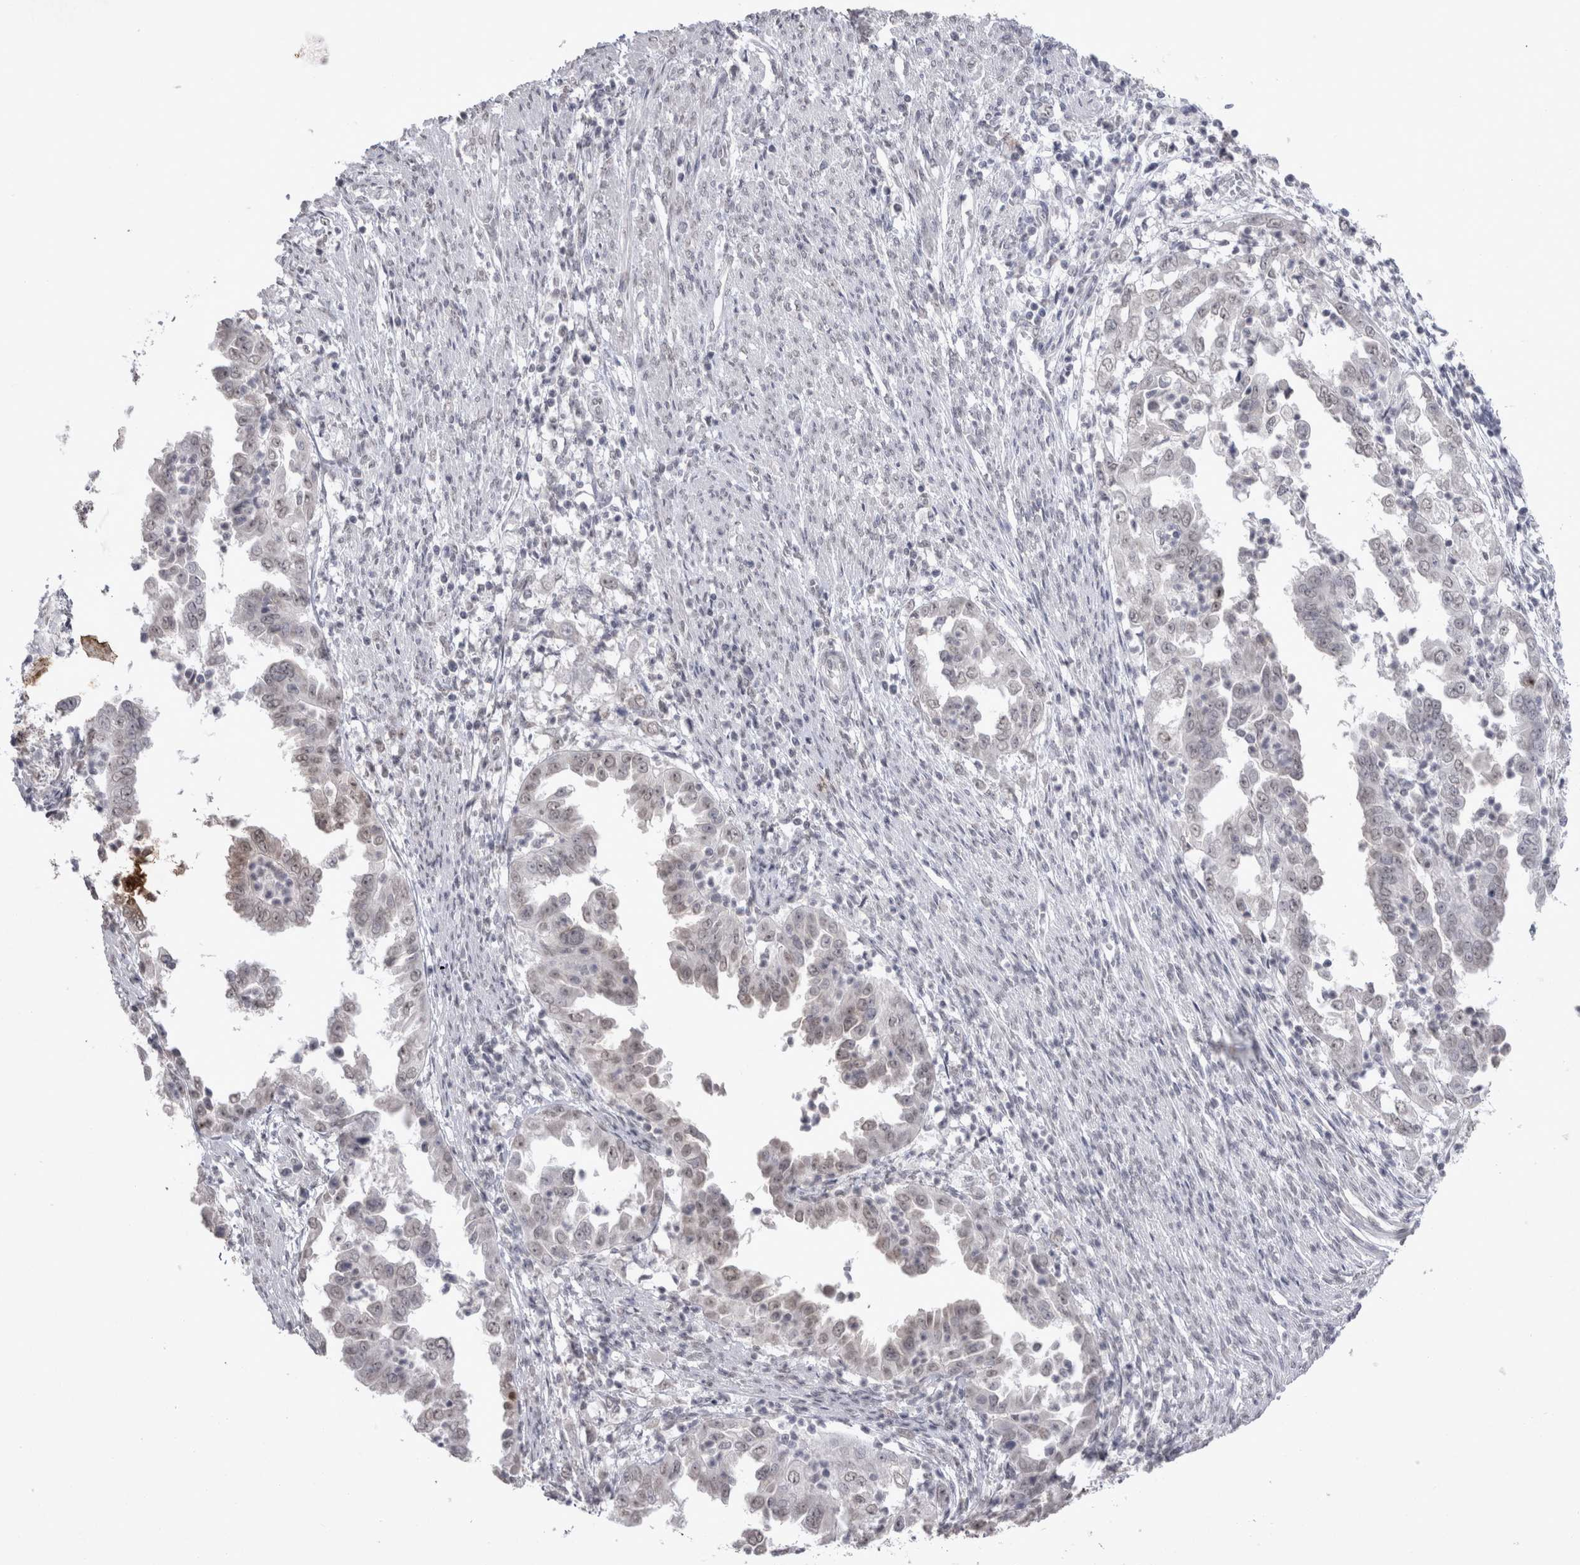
{"staining": {"intensity": "weak", "quantity": "25%-75%", "location": "nuclear"}, "tissue": "endometrial cancer", "cell_type": "Tumor cells", "image_type": "cancer", "snomed": [{"axis": "morphology", "description": "Adenocarcinoma, NOS"}, {"axis": "topography", "description": "Endometrium"}], "caption": "Immunohistochemical staining of endometrial adenocarcinoma shows low levels of weak nuclear staining in about 25%-75% of tumor cells.", "gene": "DDX4", "patient": {"sex": "female", "age": 85}}